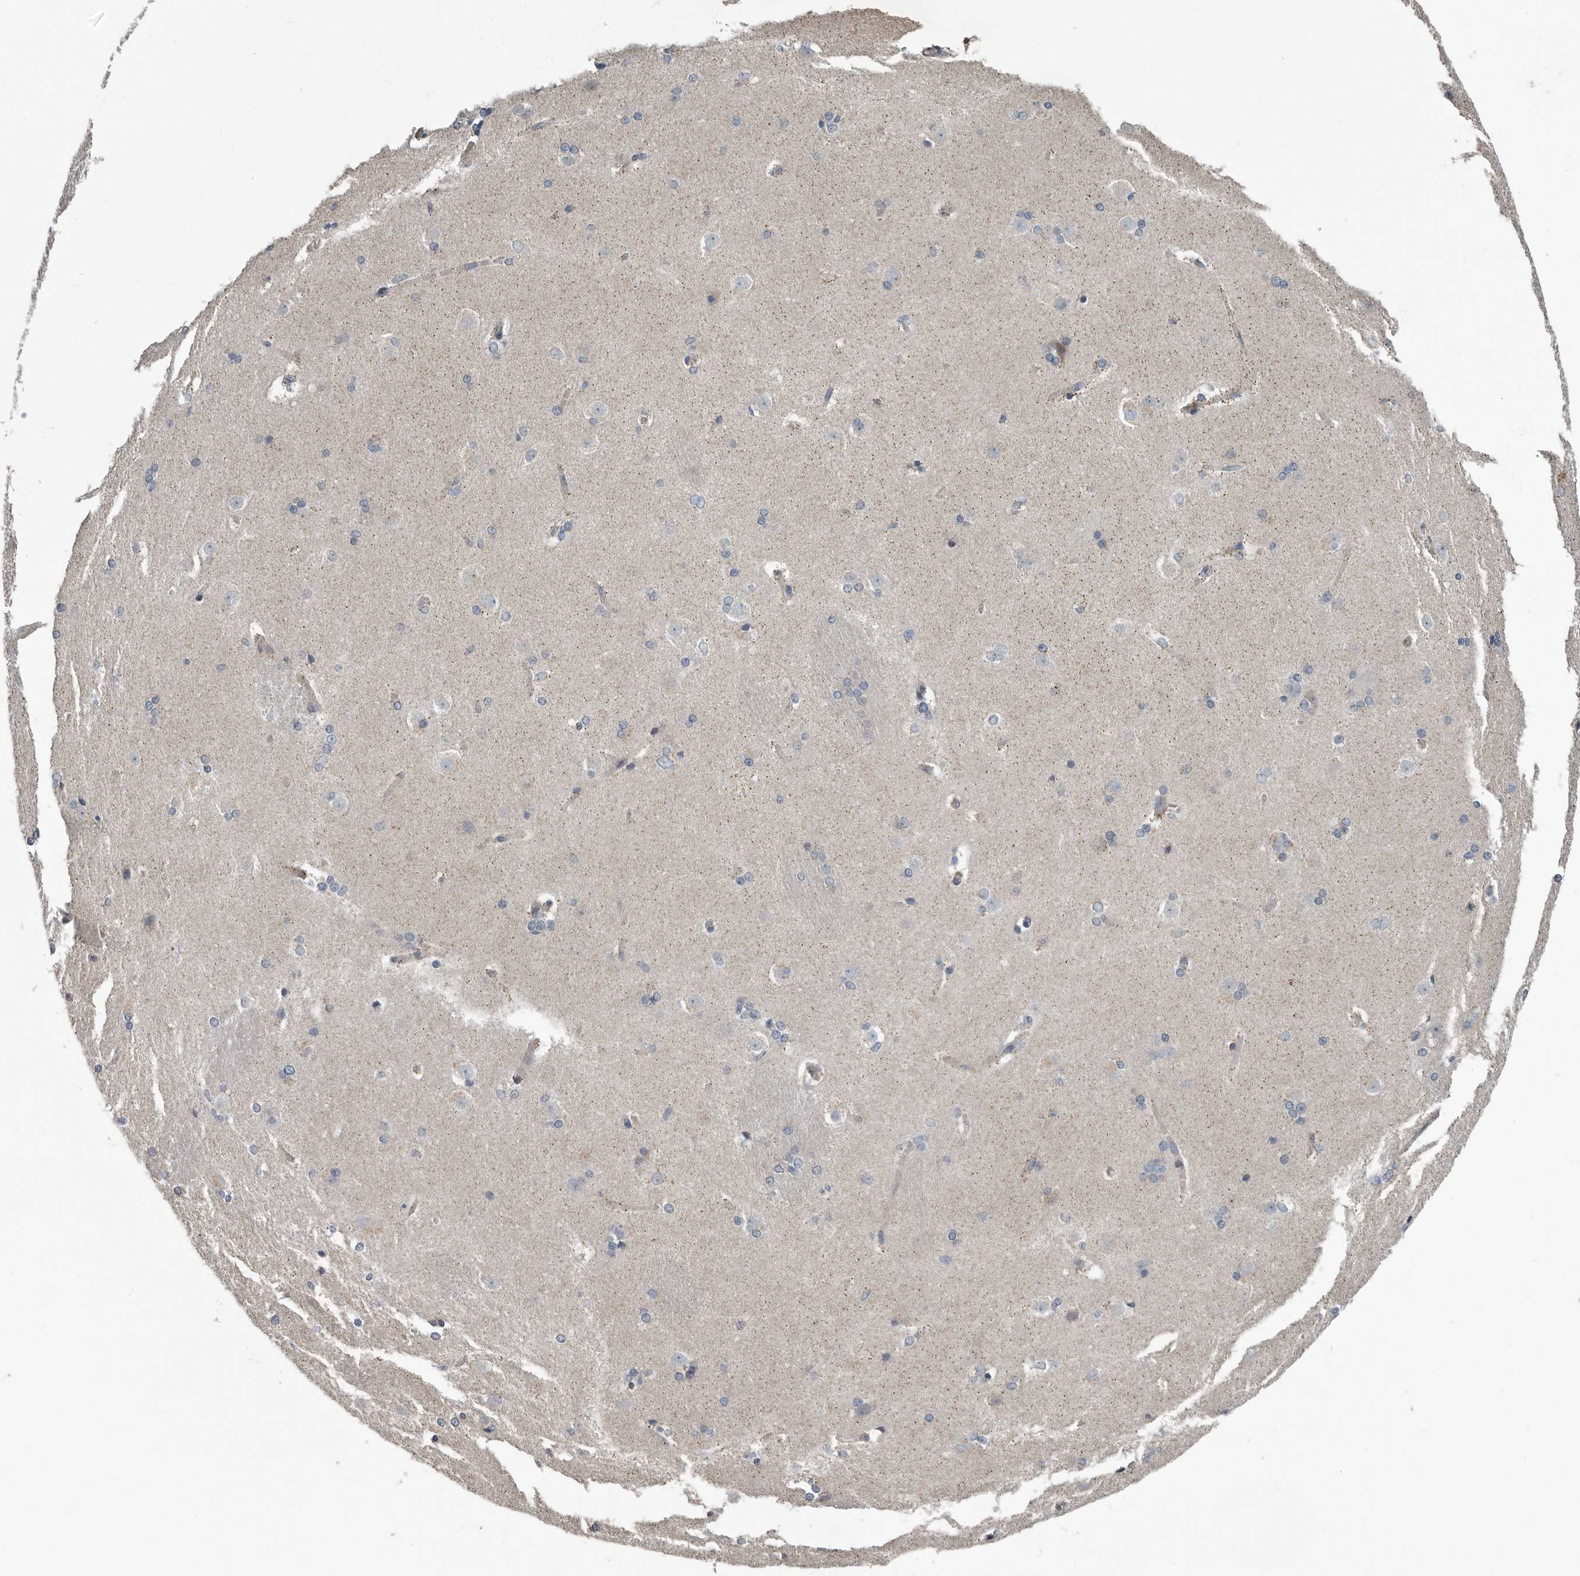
{"staining": {"intensity": "negative", "quantity": "none", "location": "none"}, "tissue": "caudate", "cell_type": "Glial cells", "image_type": "normal", "snomed": [{"axis": "morphology", "description": "Normal tissue, NOS"}, {"axis": "topography", "description": "Lateral ventricle wall"}], "caption": "Immunohistochemistry (IHC) image of unremarkable caudate: human caudate stained with DAB (3,3'-diaminobenzidine) displays no significant protein expression in glial cells.", "gene": "DPY19L4", "patient": {"sex": "female", "age": 19}}